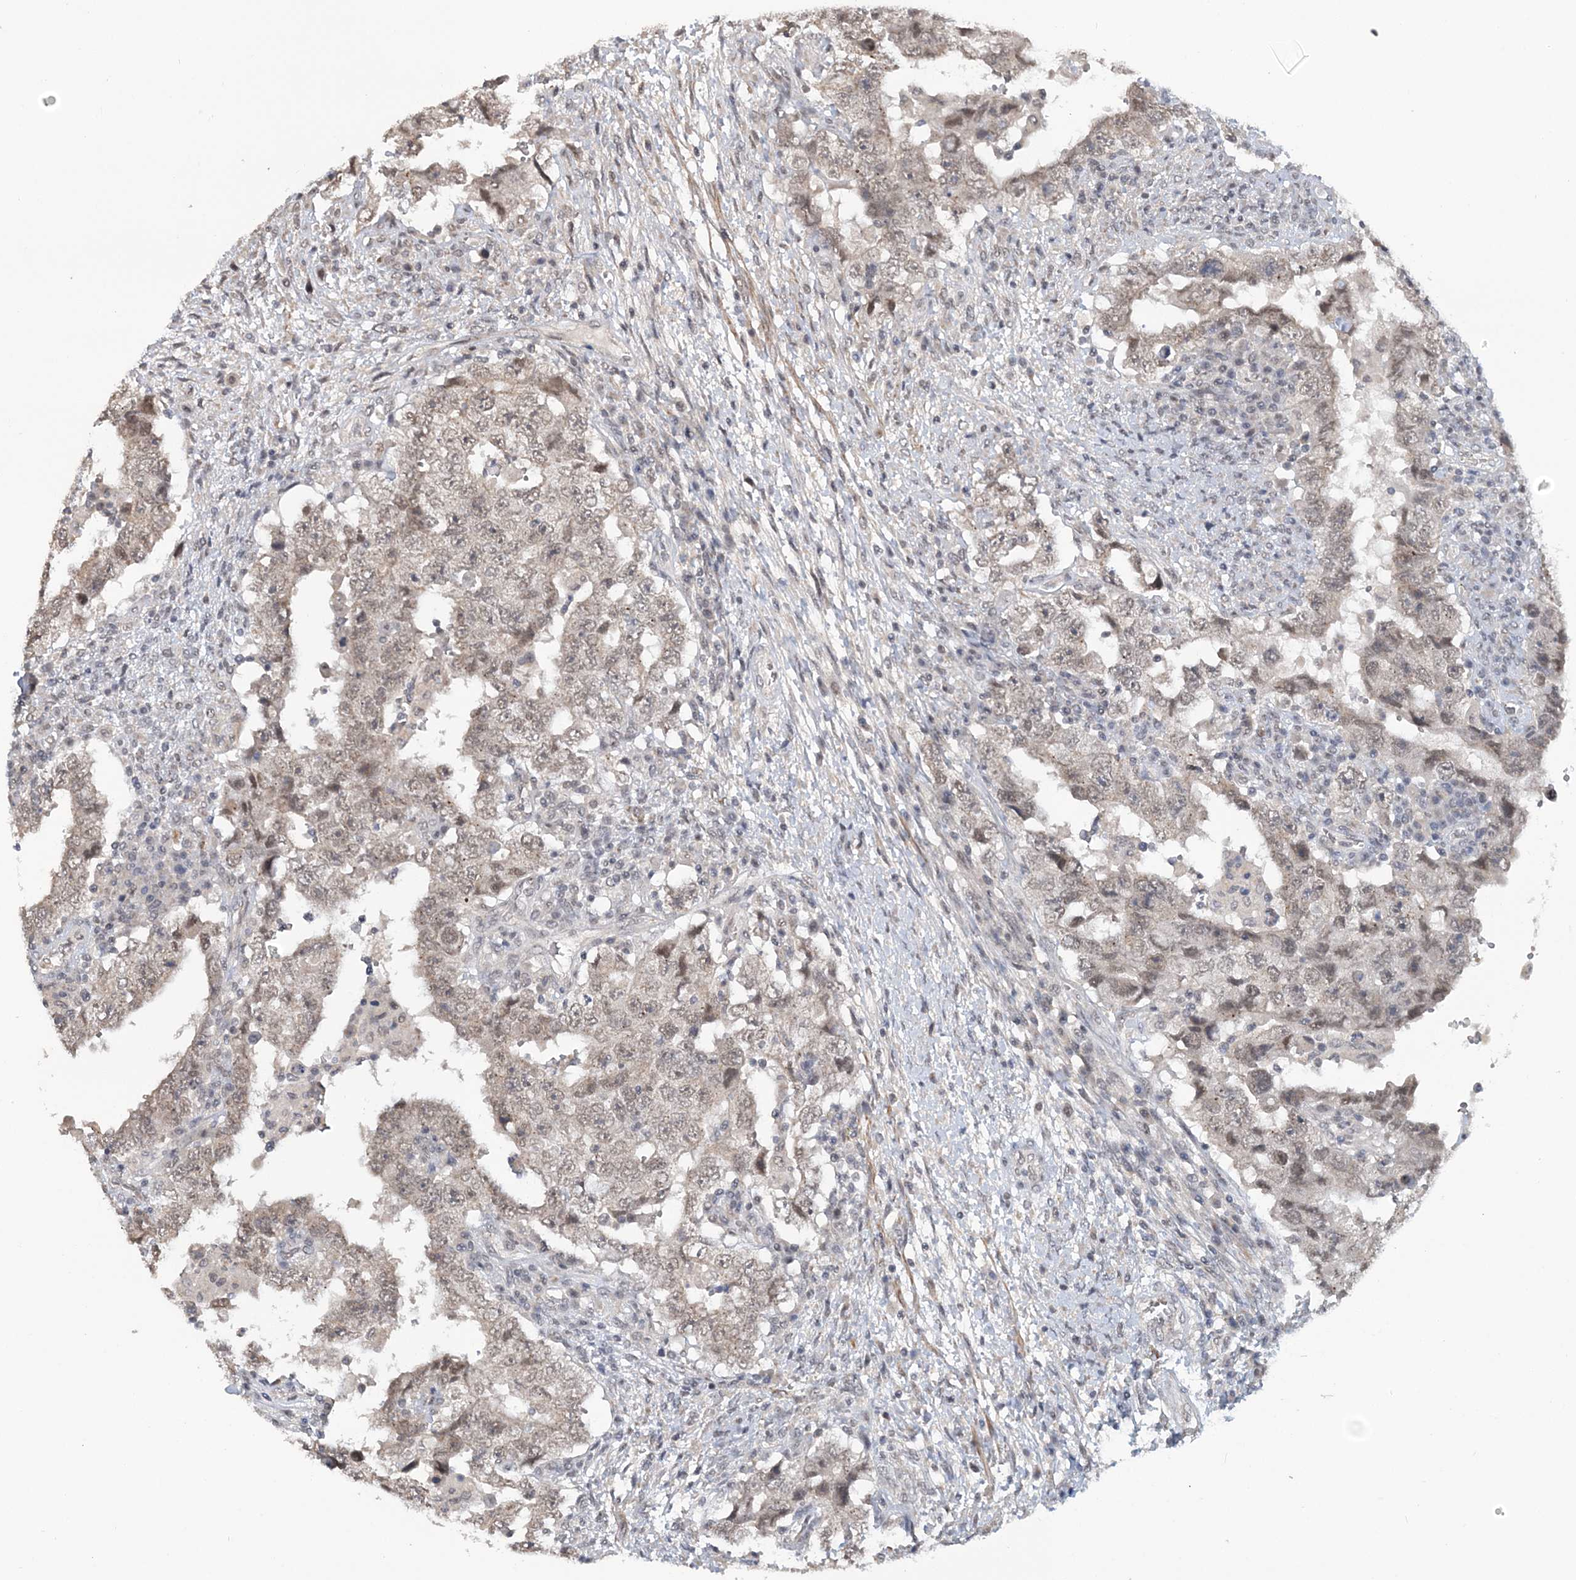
{"staining": {"intensity": "moderate", "quantity": "<25%", "location": "nuclear"}, "tissue": "testis cancer", "cell_type": "Tumor cells", "image_type": "cancer", "snomed": [{"axis": "morphology", "description": "Carcinoma, Embryonal, NOS"}, {"axis": "topography", "description": "Testis"}], "caption": "The photomicrograph displays staining of testis cancer, revealing moderate nuclear protein positivity (brown color) within tumor cells. The staining is performed using DAB (3,3'-diaminobenzidine) brown chromogen to label protein expression. The nuclei are counter-stained blue using hematoxylin.", "gene": "TSHZ2", "patient": {"sex": "male", "age": 26}}